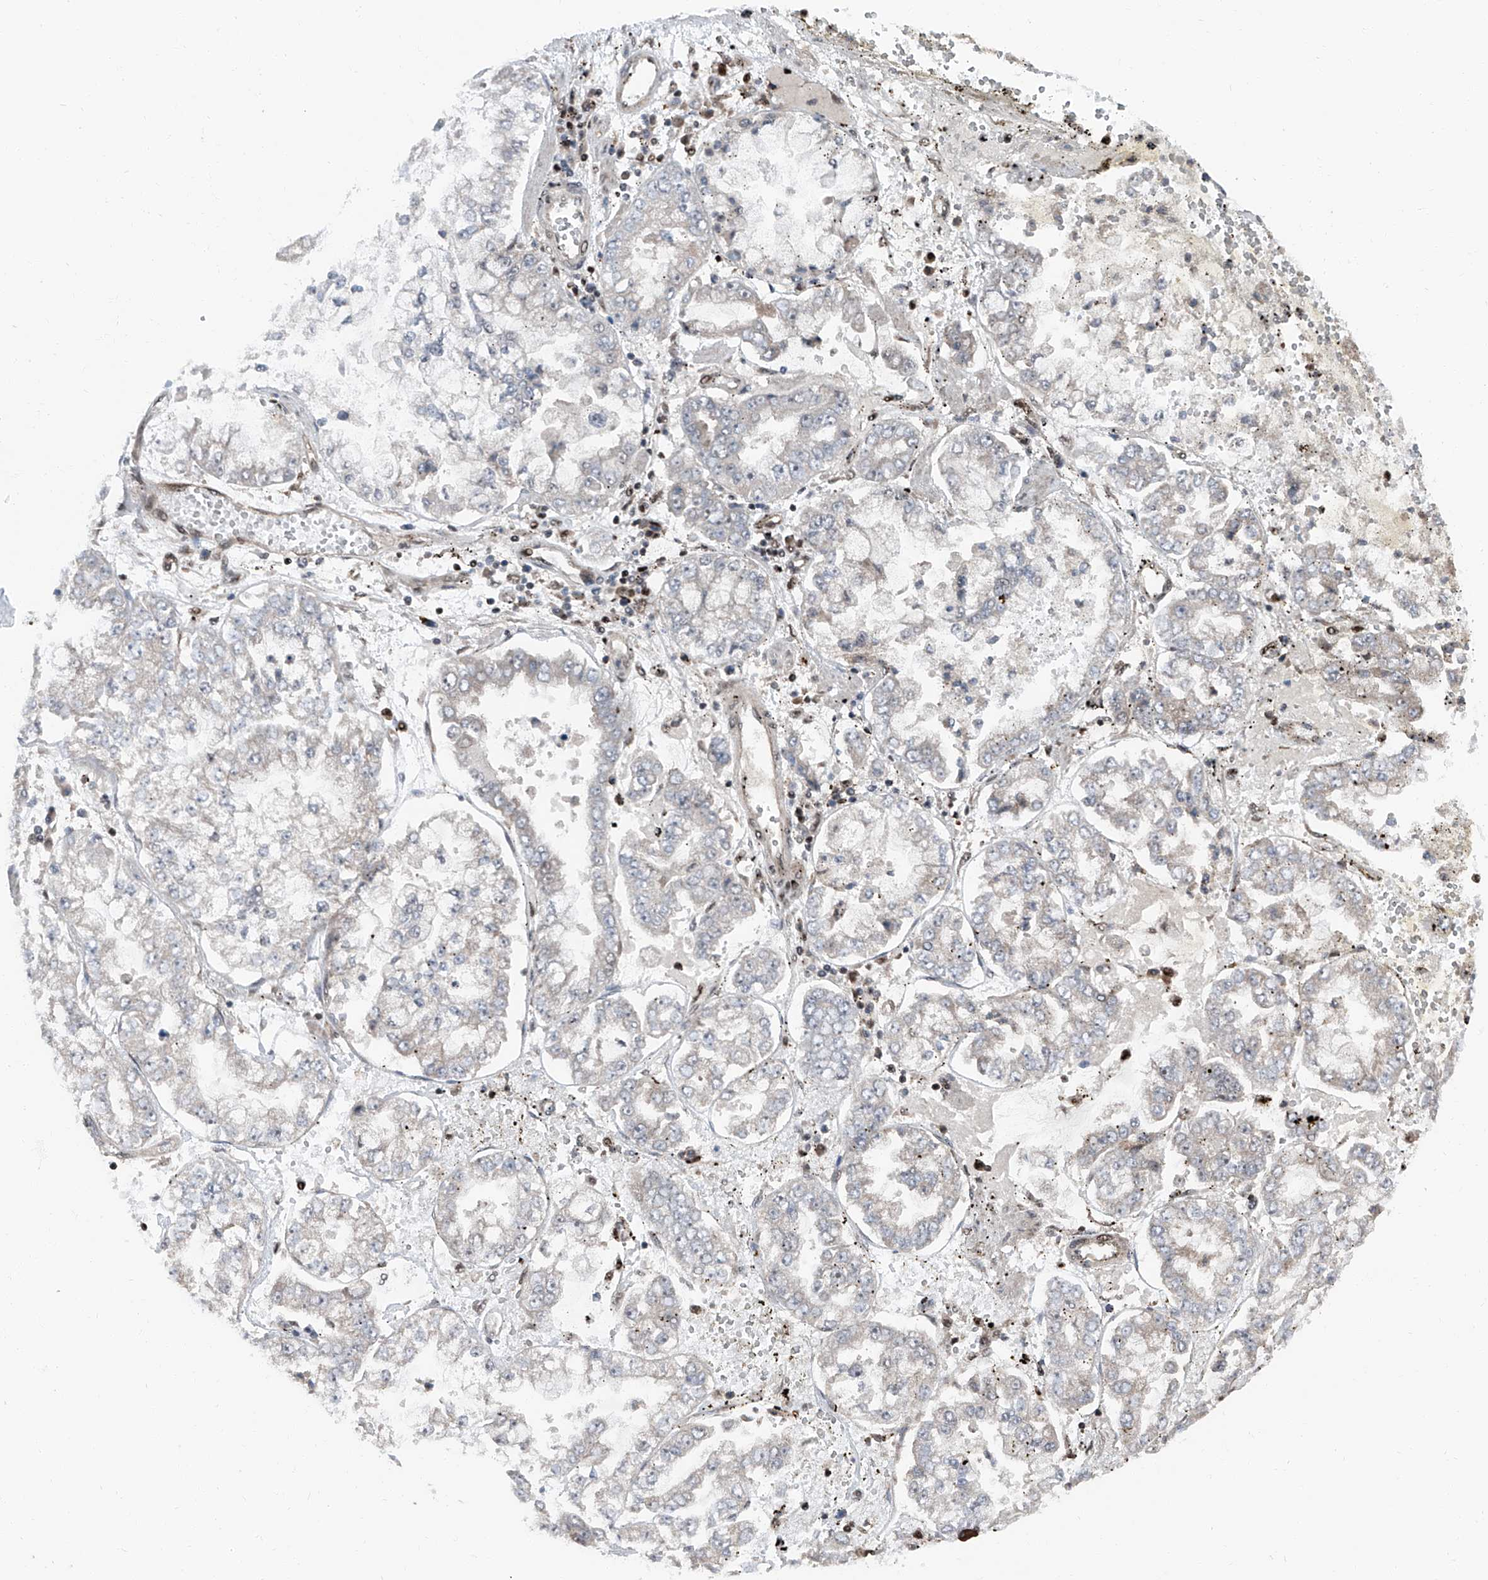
{"staining": {"intensity": "weak", "quantity": "<25%", "location": "nuclear"}, "tissue": "stomach cancer", "cell_type": "Tumor cells", "image_type": "cancer", "snomed": [{"axis": "morphology", "description": "Adenocarcinoma, NOS"}, {"axis": "topography", "description": "Stomach"}], "caption": "A high-resolution micrograph shows immunohistochemistry (IHC) staining of stomach cancer (adenocarcinoma), which displays no significant positivity in tumor cells. The staining was performed using DAB (3,3'-diaminobenzidine) to visualize the protein expression in brown, while the nuclei were stained in blue with hematoxylin (Magnification: 20x).", "gene": "FKBP5", "patient": {"sex": "male", "age": 76}}